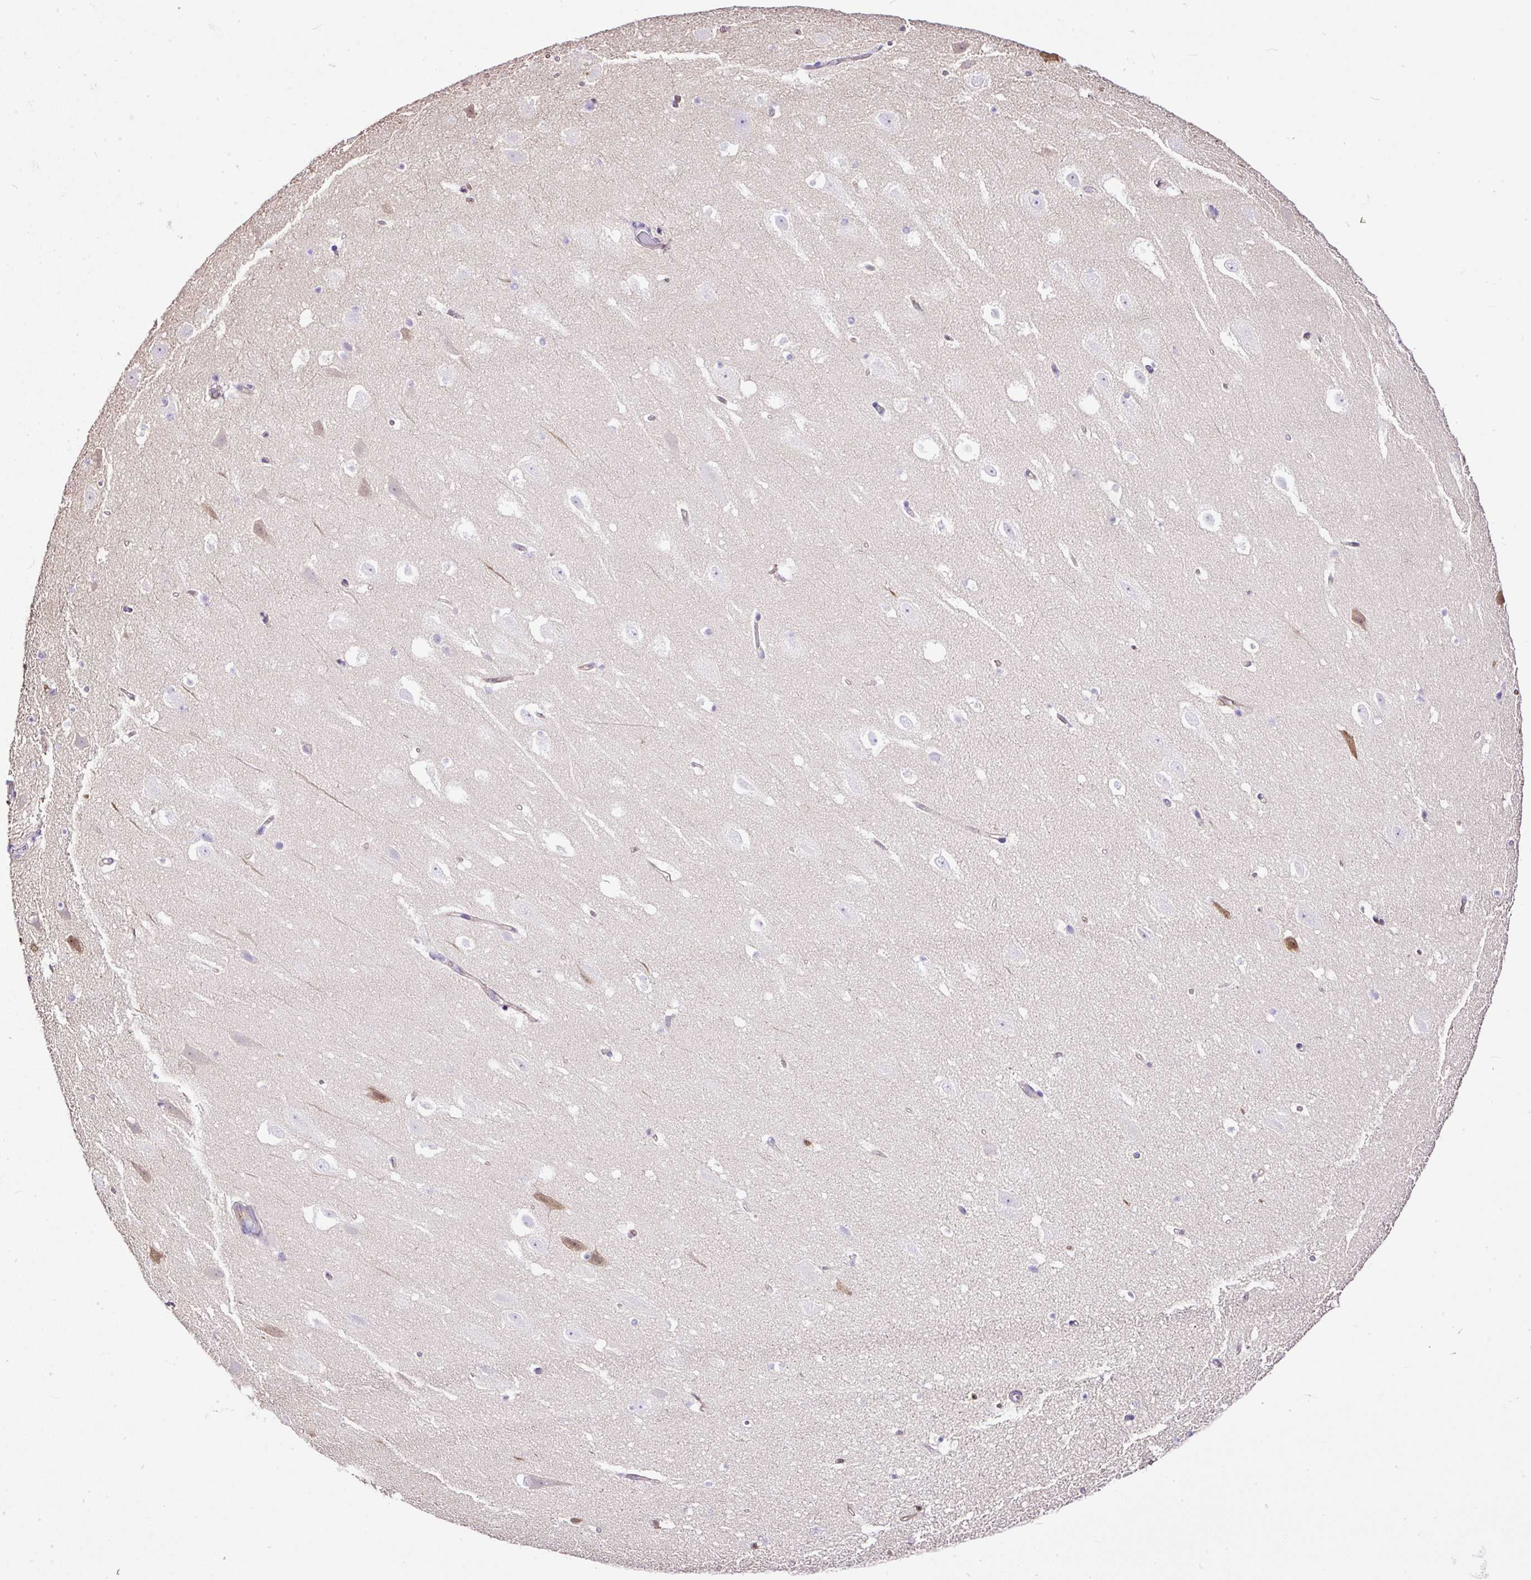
{"staining": {"intensity": "negative", "quantity": "none", "location": "none"}, "tissue": "hippocampus", "cell_type": "Glial cells", "image_type": "normal", "snomed": [{"axis": "morphology", "description": "Normal tissue, NOS"}, {"axis": "topography", "description": "Hippocampus"}], "caption": "High power microscopy histopathology image of an immunohistochemistry image of unremarkable hippocampus, revealing no significant staining in glial cells.", "gene": "CLEC3B", "patient": {"sex": "male", "age": 37}}